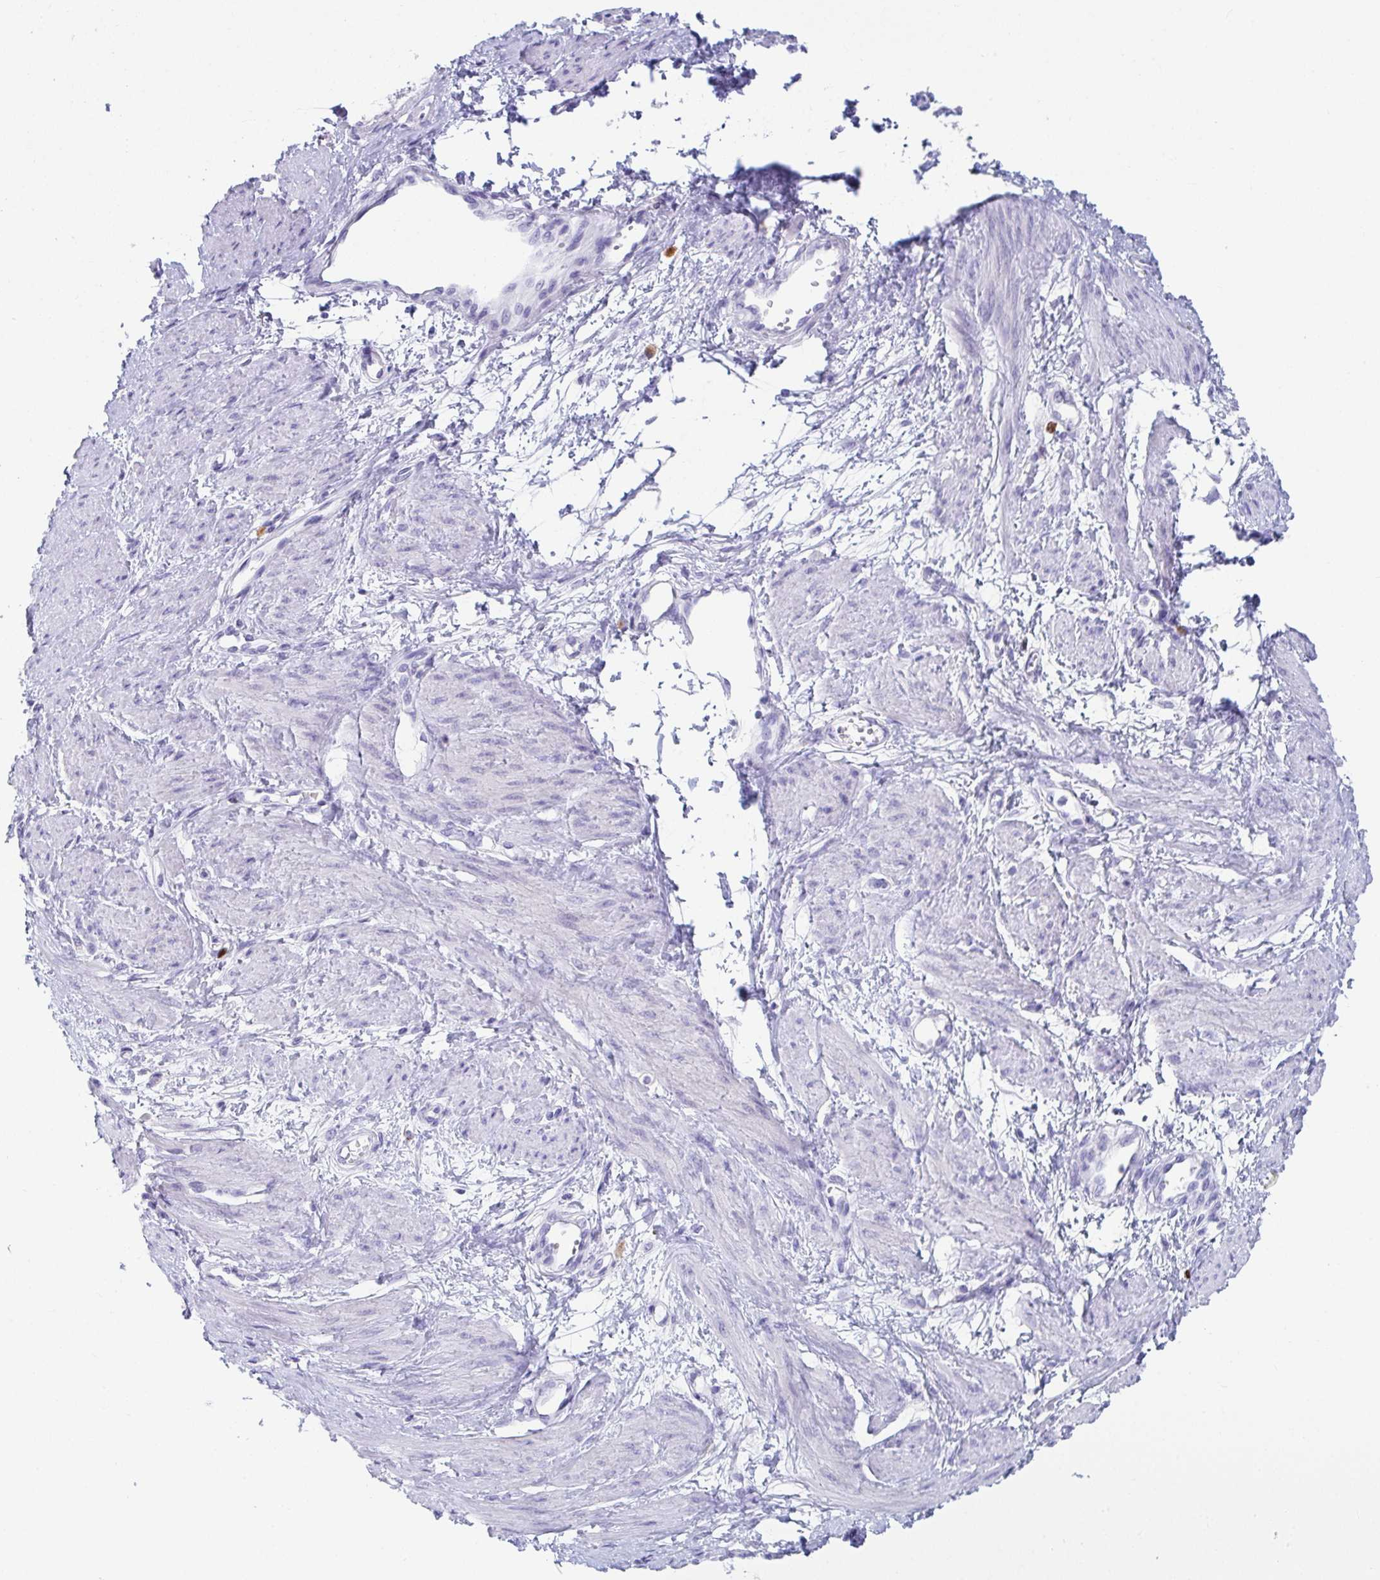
{"staining": {"intensity": "negative", "quantity": "none", "location": "none"}, "tissue": "smooth muscle", "cell_type": "Smooth muscle cells", "image_type": "normal", "snomed": [{"axis": "morphology", "description": "Normal tissue, NOS"}, {"axis": "topography", "description": "Smooth muscle"}, {"axis": "topography", "description": "Uterus"}], "caption": "The photomicrograph displays no staining of smooth muscle cells in benign smooth muscle.", "gene": "PLA2G1B", "patient": {"sex": "female", "age": 39}}